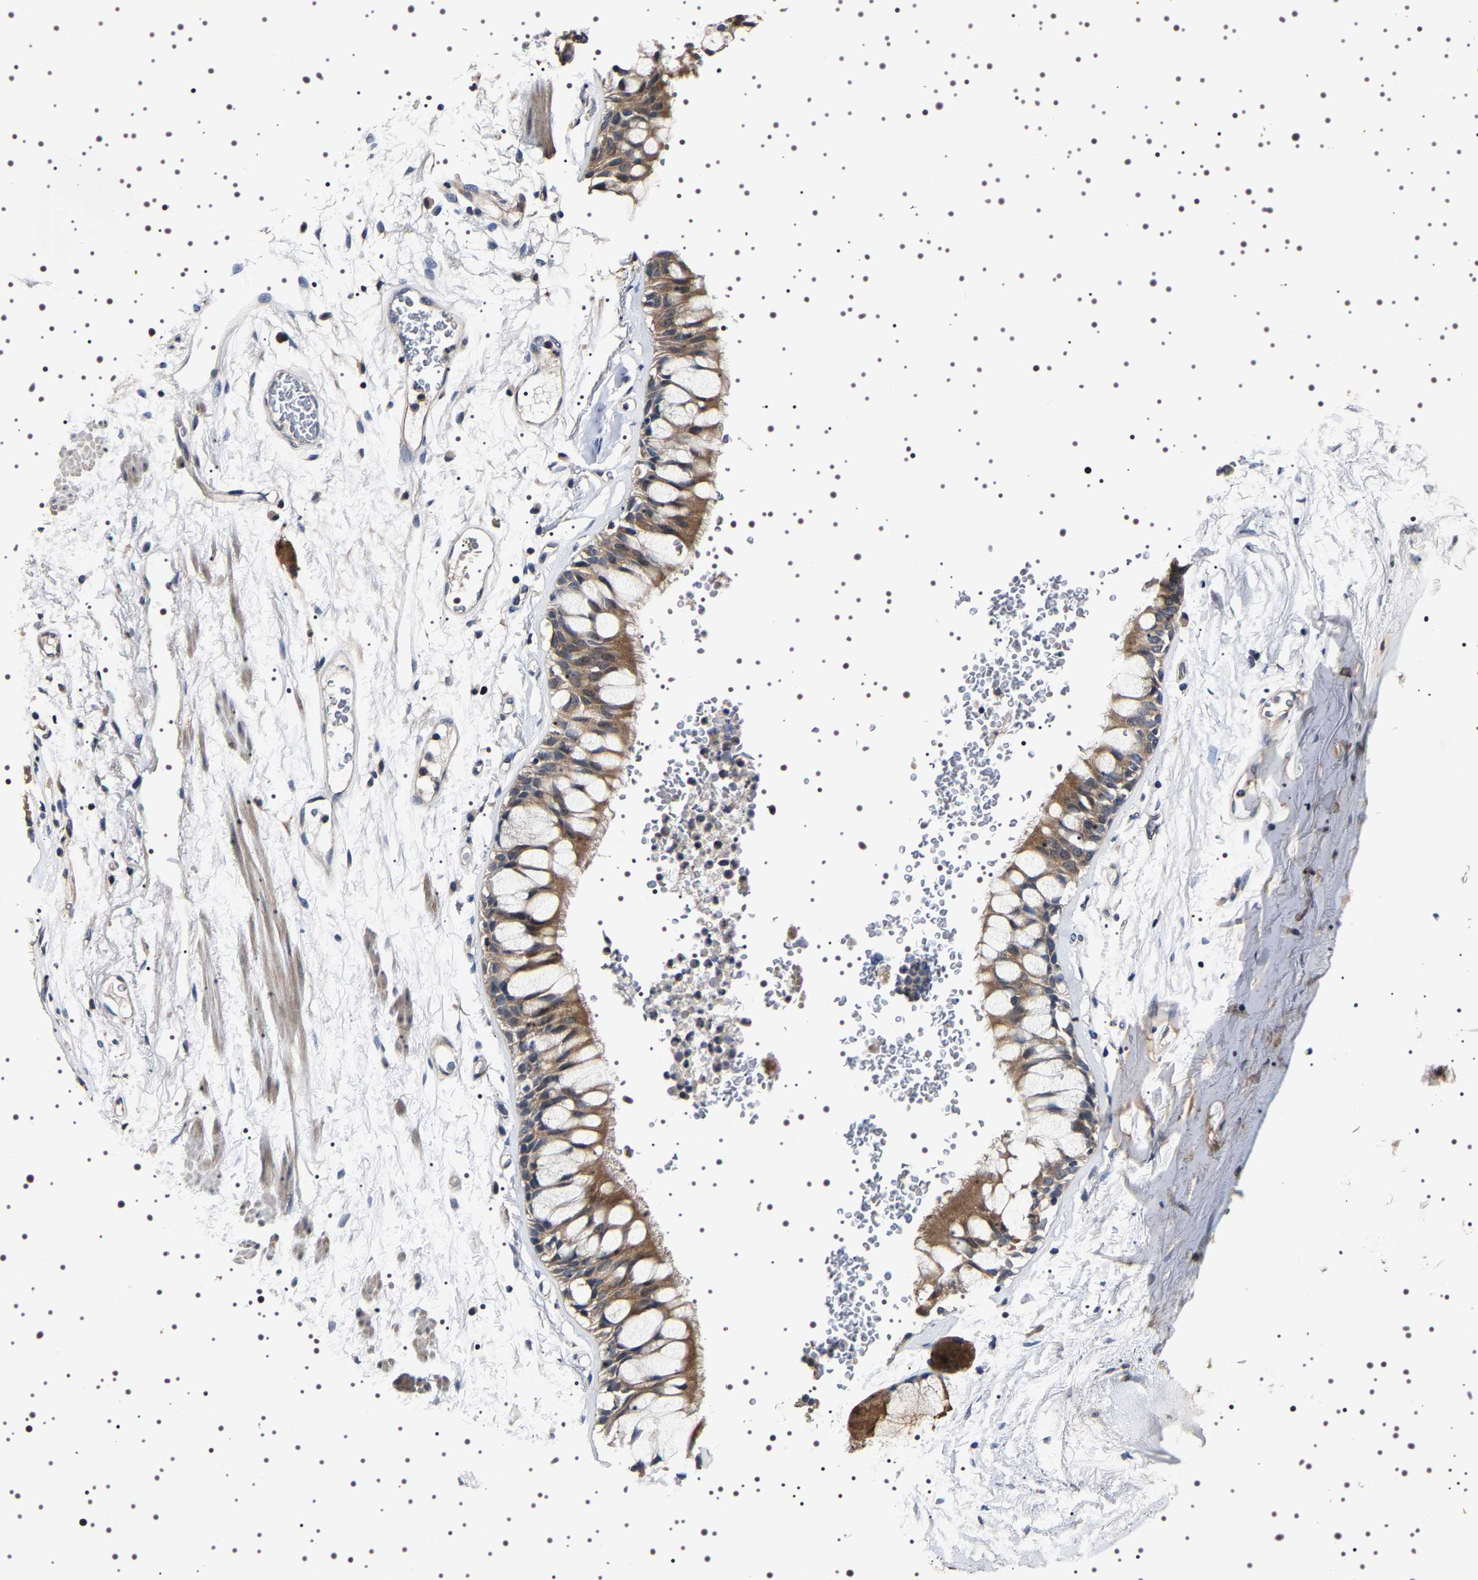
{"staining": {"intensity": "moderate", "quantity": "25%-75%", "location": "cytoplasmic/membranous"}, "tissue": "bronchus", "cell_type": "Respiratory epithelial cells", "image_type": "normal", "snomed": [{"axis": "morphology", "description": "Normal tissue, NOS"}, {"axis": "topography", "description": "Bronchus"}], "caption": "The photomicrograph displays a brown stain indicating the presence of a protein in the cytoplasmic/membranous of respiratory epithelial cells in bronchus. (brown staining indicates protein expression, while blue staining denotes nuclei).", "gene": "TARBP1", "patient": {"sex": "male", "age": 66}}